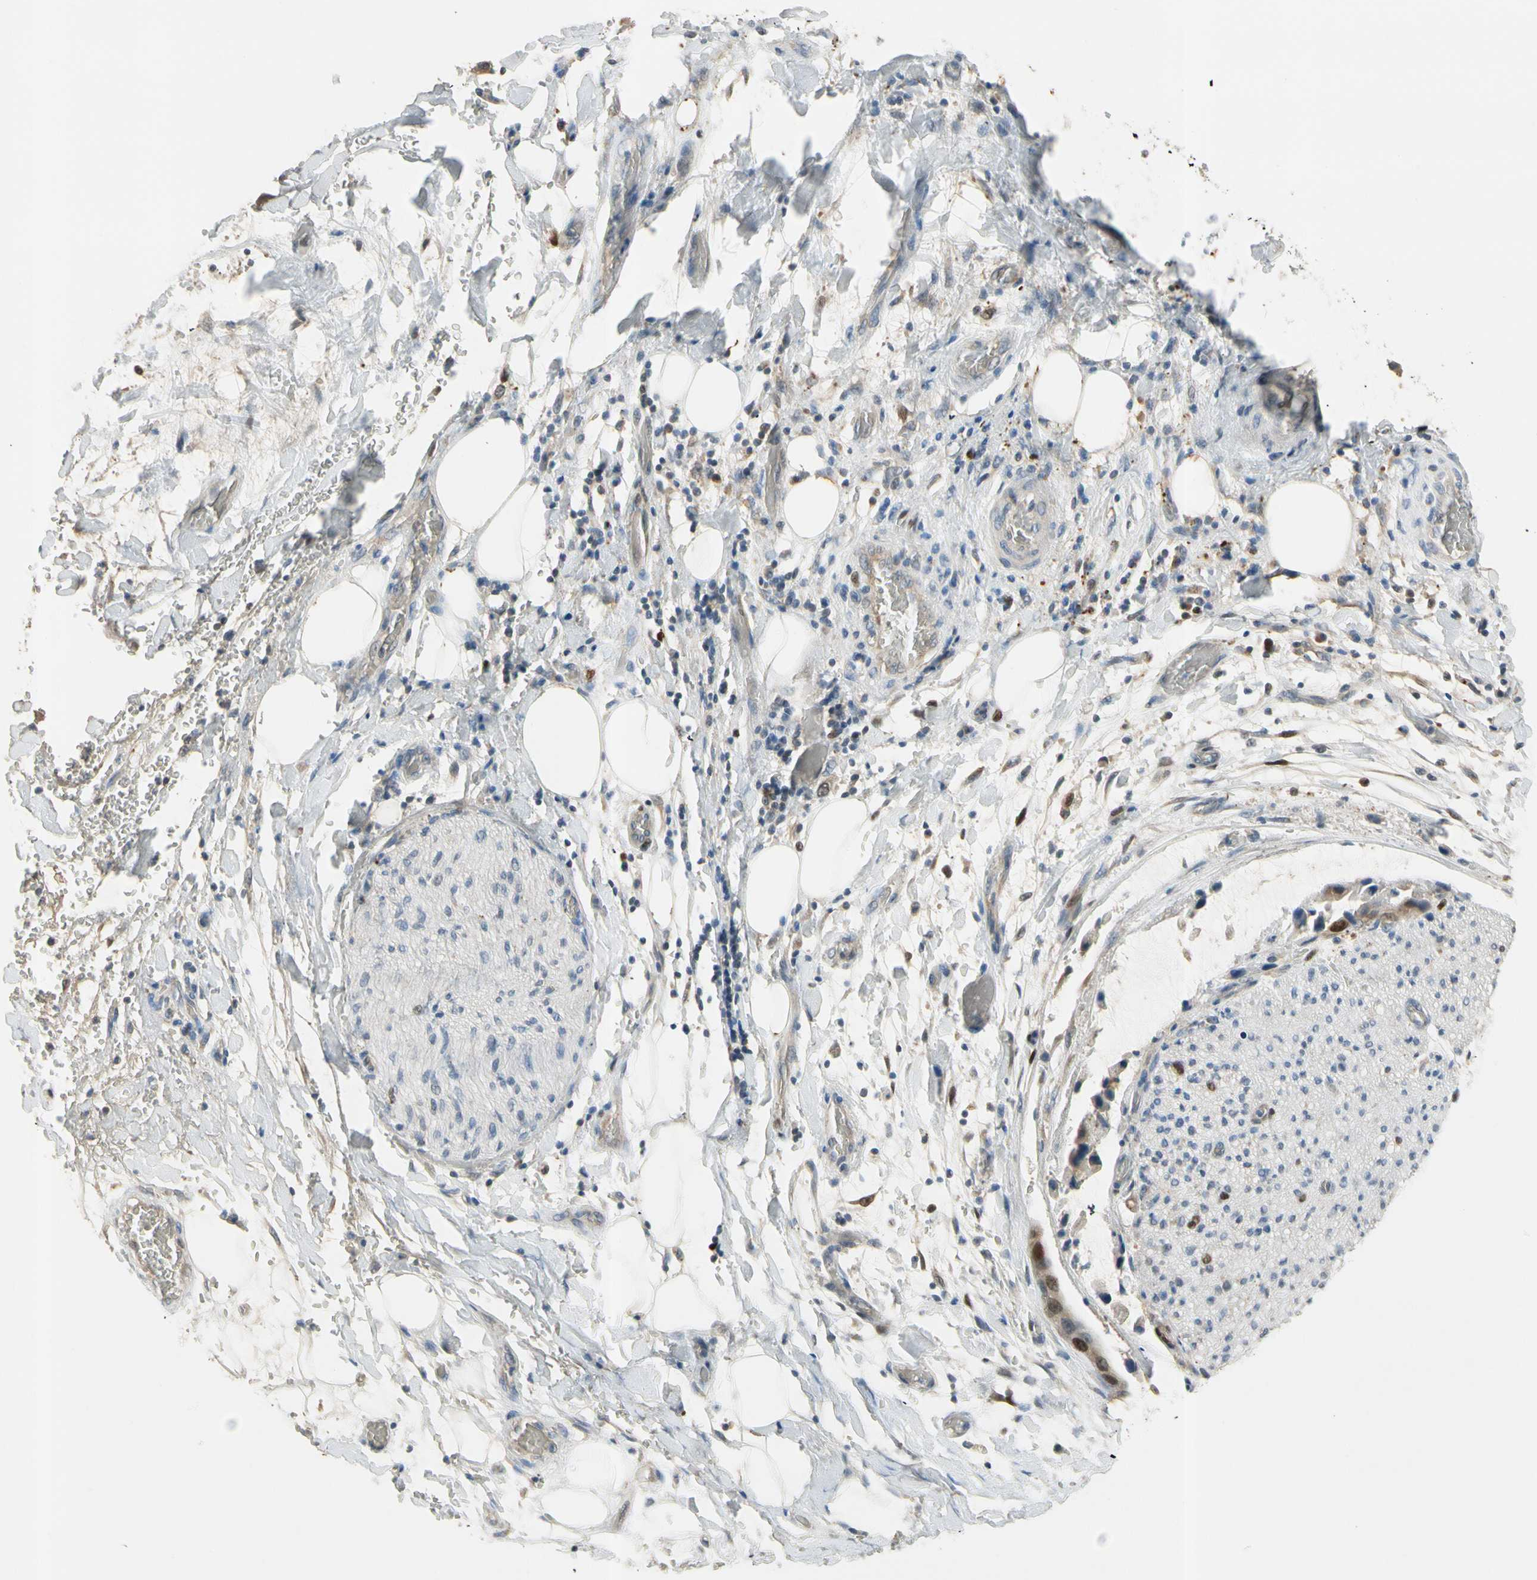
{"staining": {"intensity": "negative", "quantity": "none", "location": "none"}, "tissue": "adipose tissue", "cell_type": "Adipocytes", "image_type": "normal", "snomed": [{"axis": "morphology", "description": "Normal tissue, NOS"}, {"axis": "morphology", "description": "Cholangiocarcinoma"}, {"axis": "topography", "description": "Liver"}, {"axis": "topography", "description": "Peripheral nerve tissue"}], "caption": "An immunohistochemistry histopathology image of unremarkable adipose tissue is shown. There is no staining in adipocytes of adipose tissue.", "gene": "ZKSCAN3", "patient": {"sex": "male", "age": 50}}